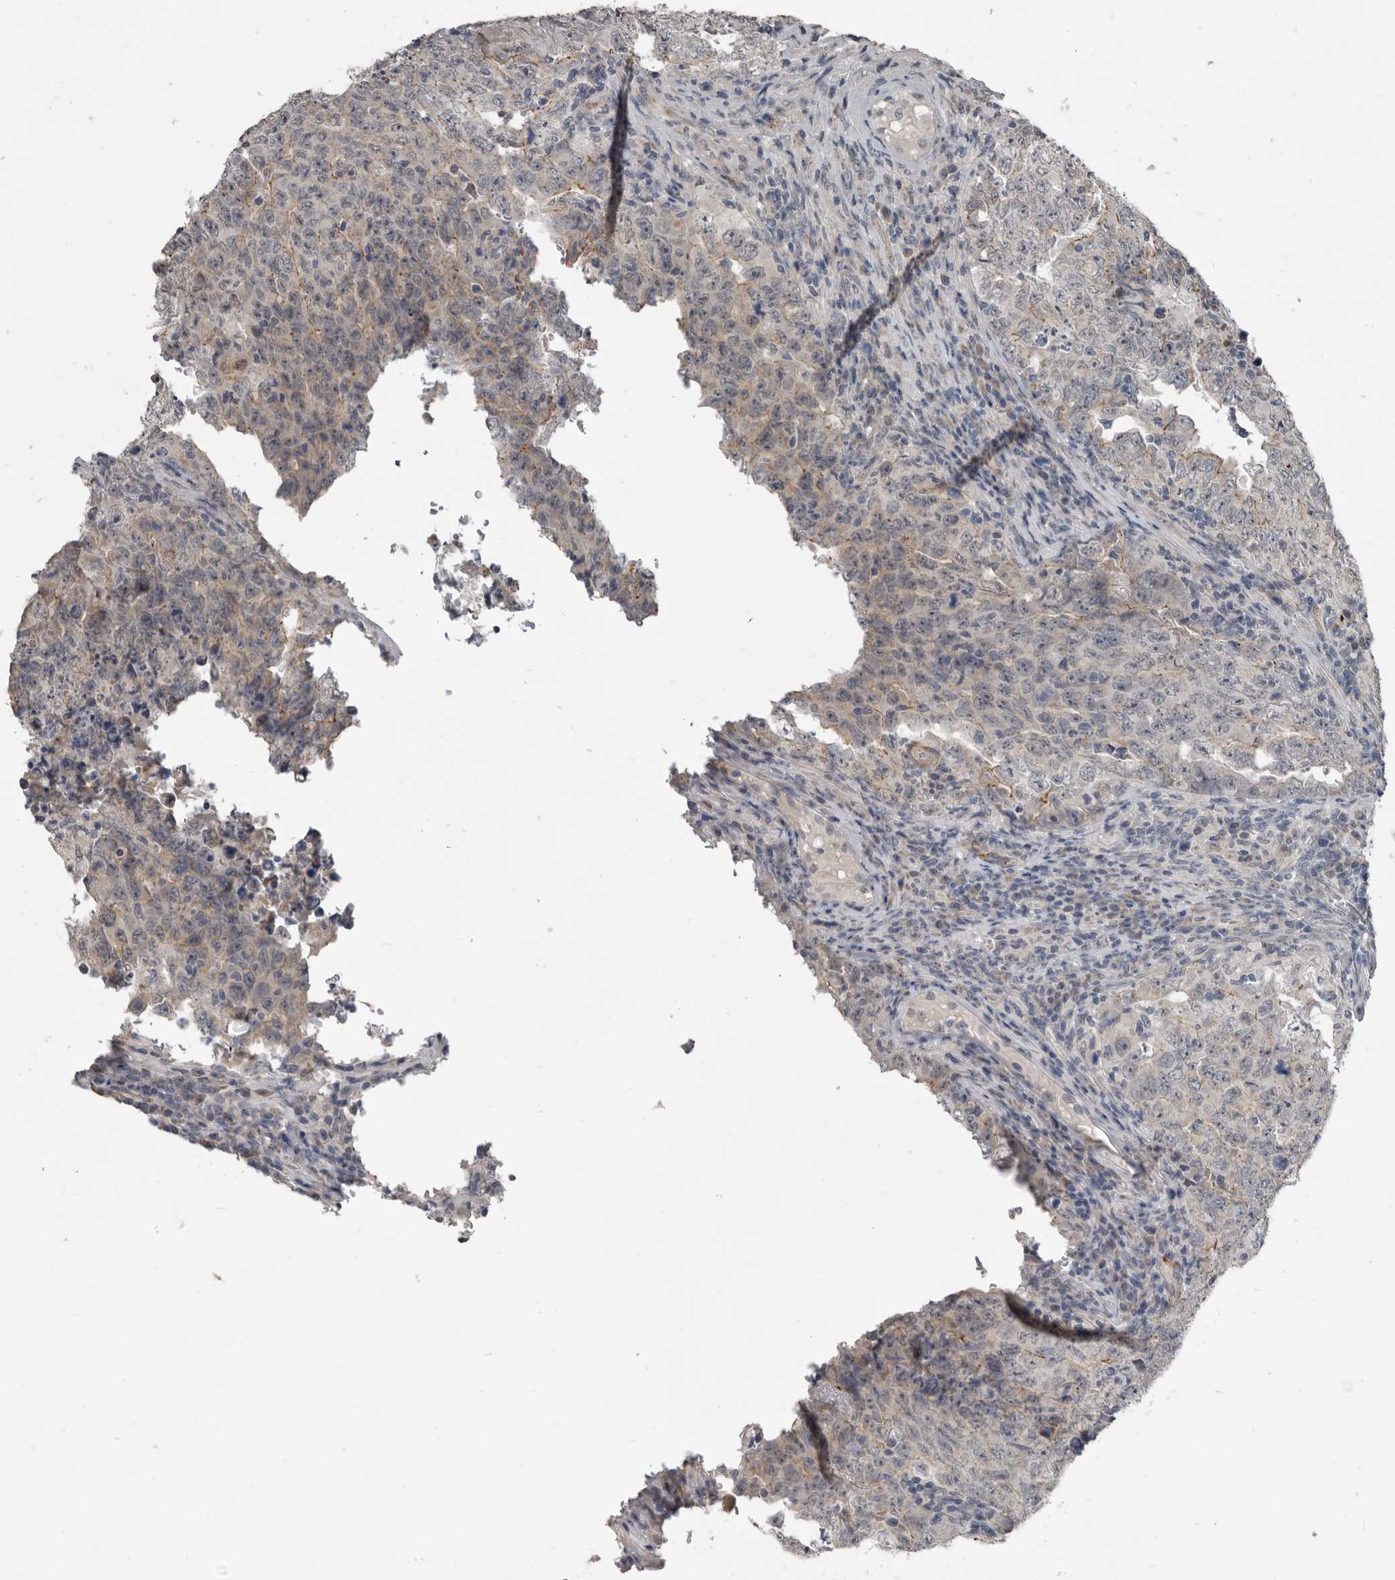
{"staining": {"intensity": "moderate", "quantity": "<25%", "location": "cytoplasmic/membranous"}, "tissue": "testis cancer", "cell_type": "Tumor cells", "image_type": "cancer", "snomed": [{"axis": "morphology", "description": "Carcinoma, Embryonal, NOS"}, {"axis": "topography", "description": "Testis"}], "caption": "An immunohistochemistry (IHC) photomicrograph of neoplastic tissue is shown. Protein staining in brown labels moderate cytoplasmic/membranous positivity in testis embryonal carcinoma within tumor cells.", "gene": "C1orf216", "patient": {"sex": "male", "age": 26}}